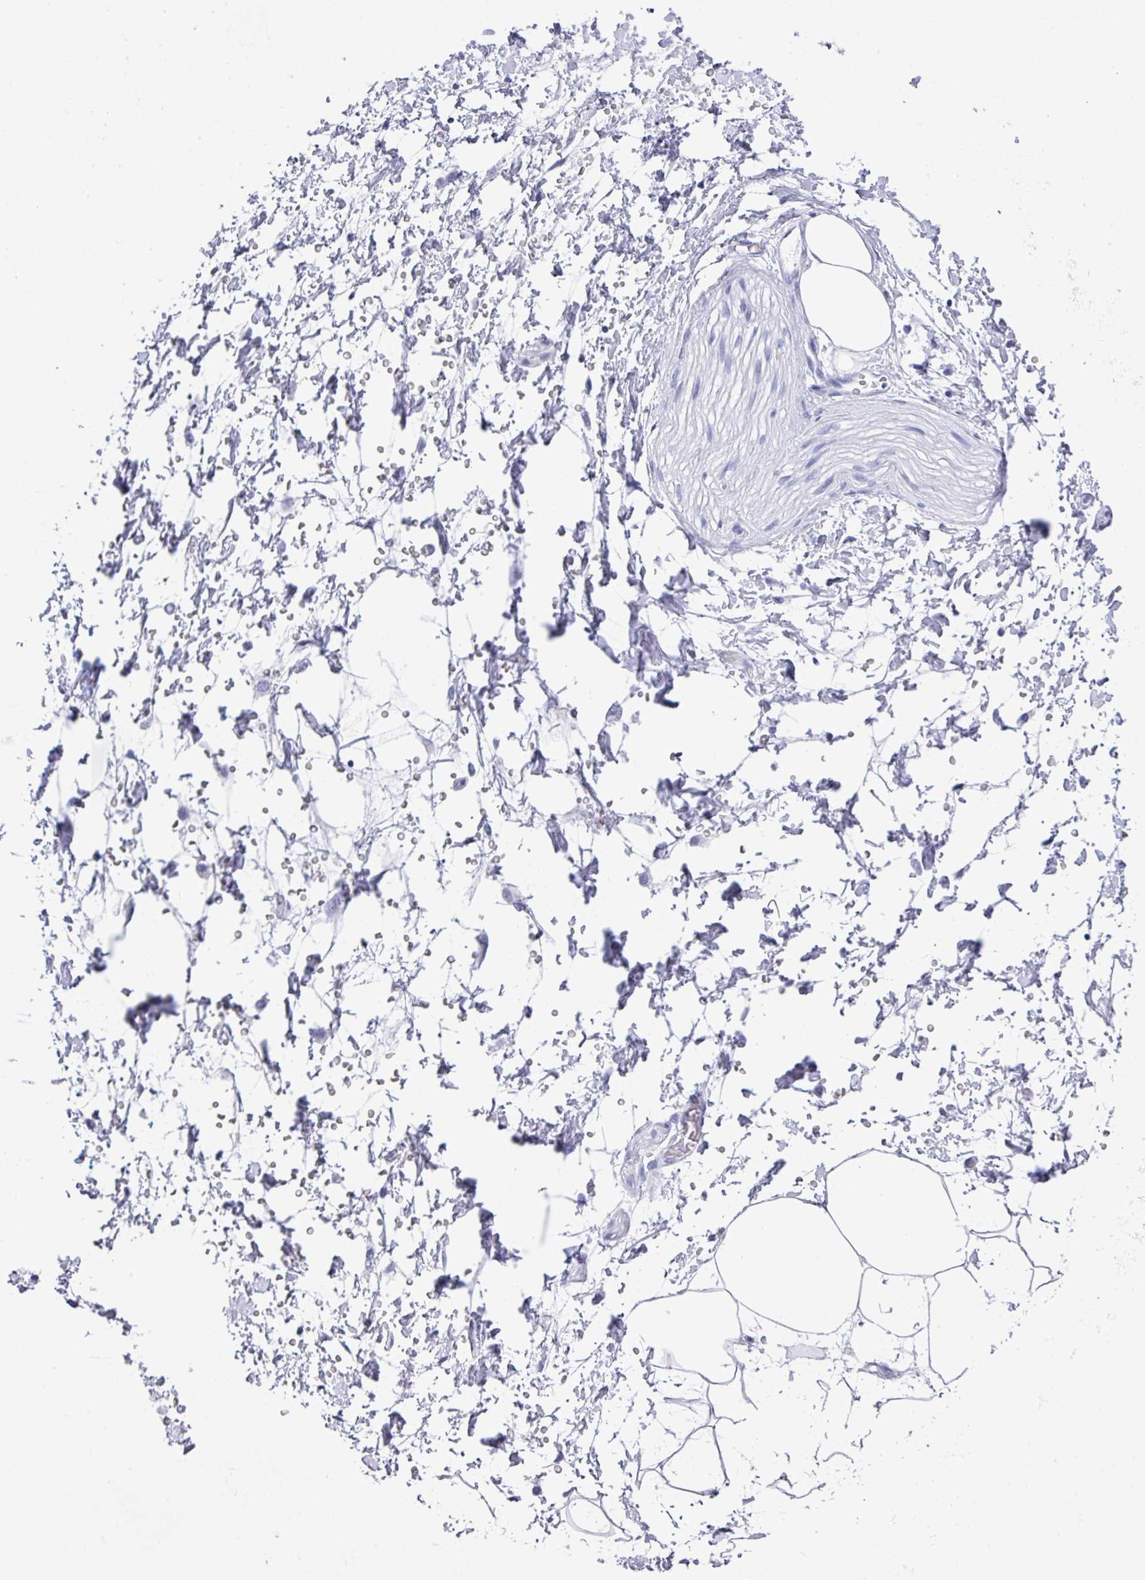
{"staining": {"intensity": "negative", "quantity": "none", "location": "none"}, "tissue": "adipose tissue", "cell_type": "Adipocytes", "image_type": "normal", "snomed": [{"axis": "morphology", "description": "Normal tissue, NOS"}, {"axis": "topography", "description": "Prostate"}, {"axis": "topography", "description": "Peripheral nerve tissue"}], "caption": "This histopathology image is of unremarkable adipose tissue stained with immunohistochemistry (IHC) to label a protein in brown with the nuclei are counter-stained blue. There is no positivity in adipocytes.", "gene": "PUF60", "patient": {"sex": "male", "age": 55}}